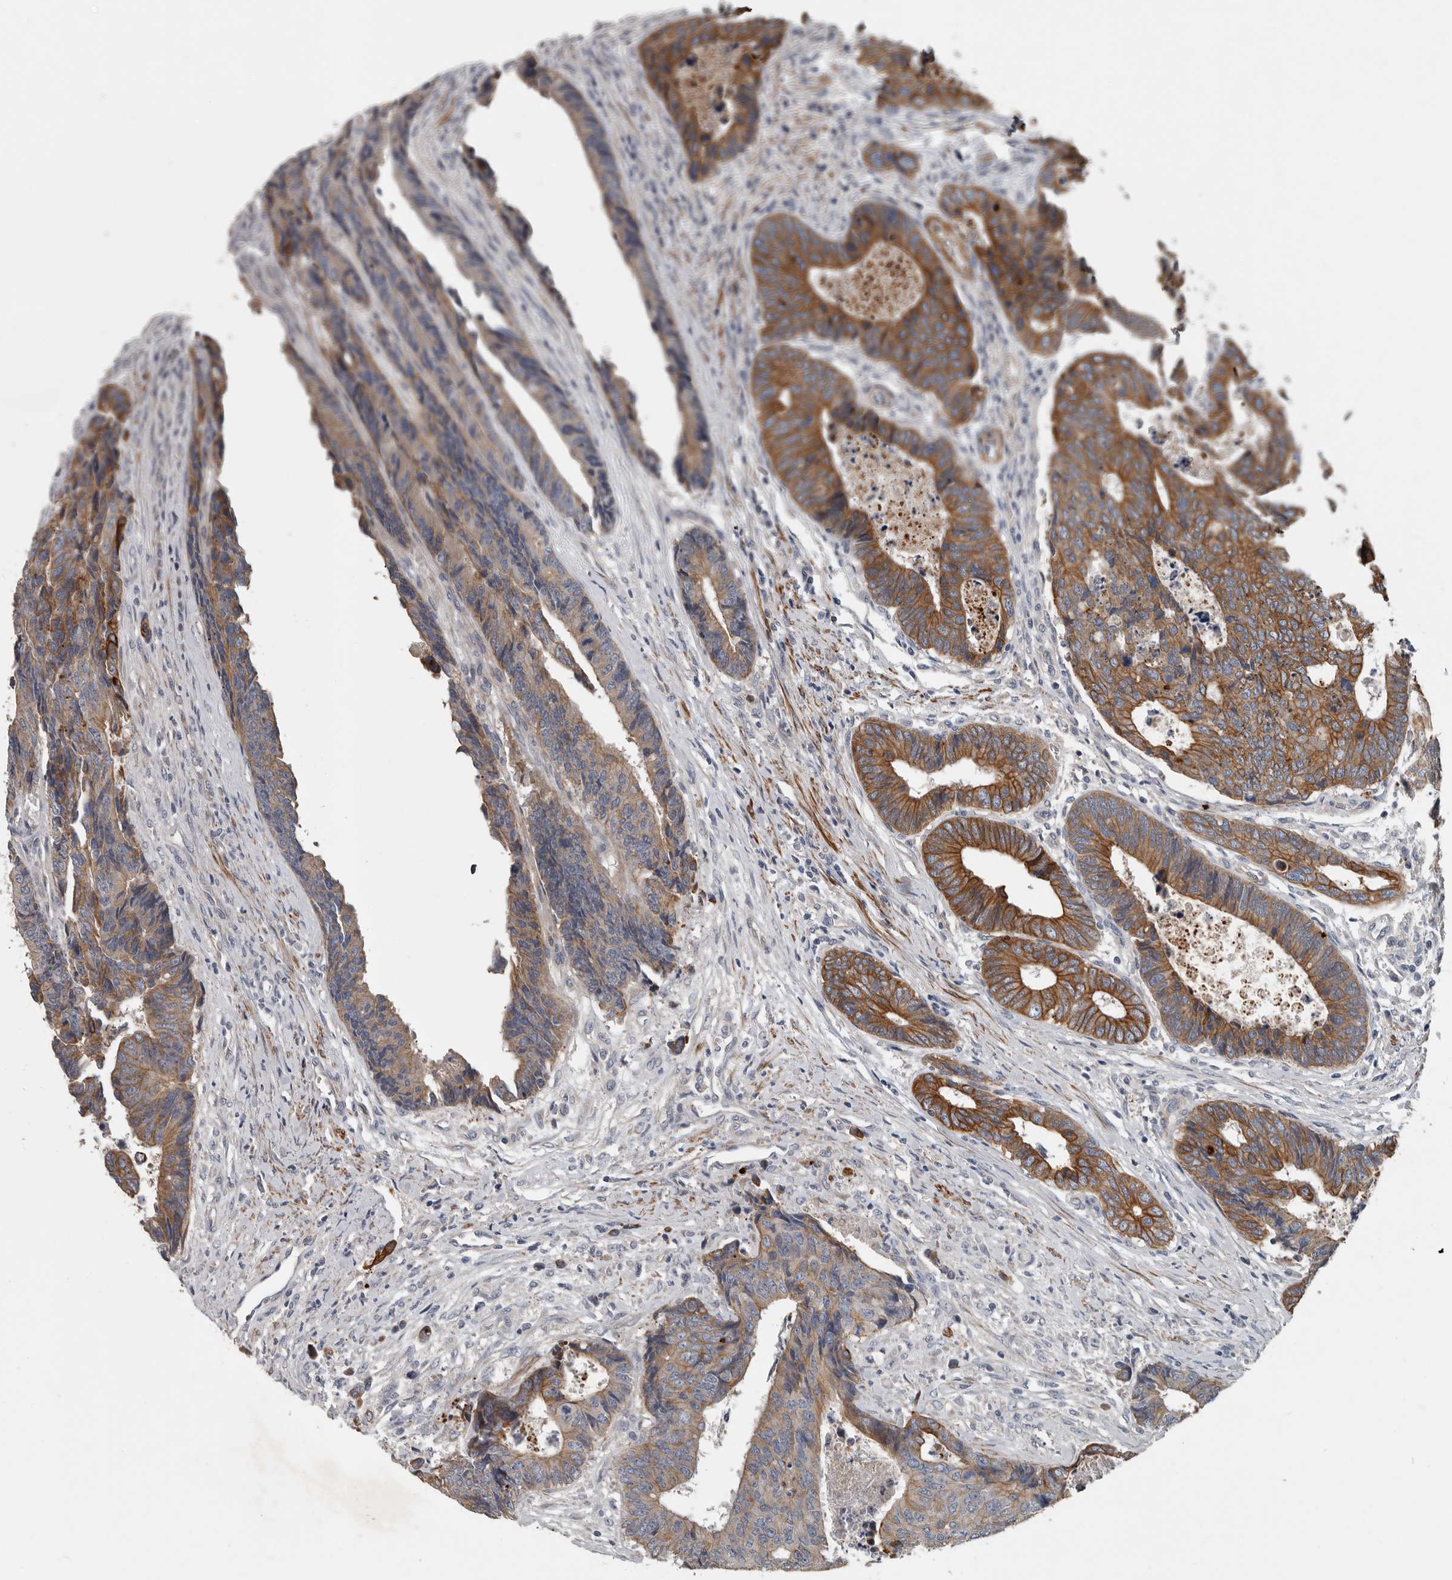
{"staining": {"intensity": "moderate", "quantity": ">75%", "location": "cytoplasmic/membranous"}, "tissue": "colorectal cancer", "cell_type": "Tumor cells", "image_type": "cancer", "snomed": [{"axis": "morphology", "description": "Adenocarcinoma, NOS"}, {"axis": "topography", "description": "Rectum"}], "caption": "A brown stain highlights moderate cytoplasmic/membranous staining of a protein in human adenocarcinoma (colorectal) tumor cells.", "gene": "DPY19L4", "patient": {"sex": "male", "age": 84}}